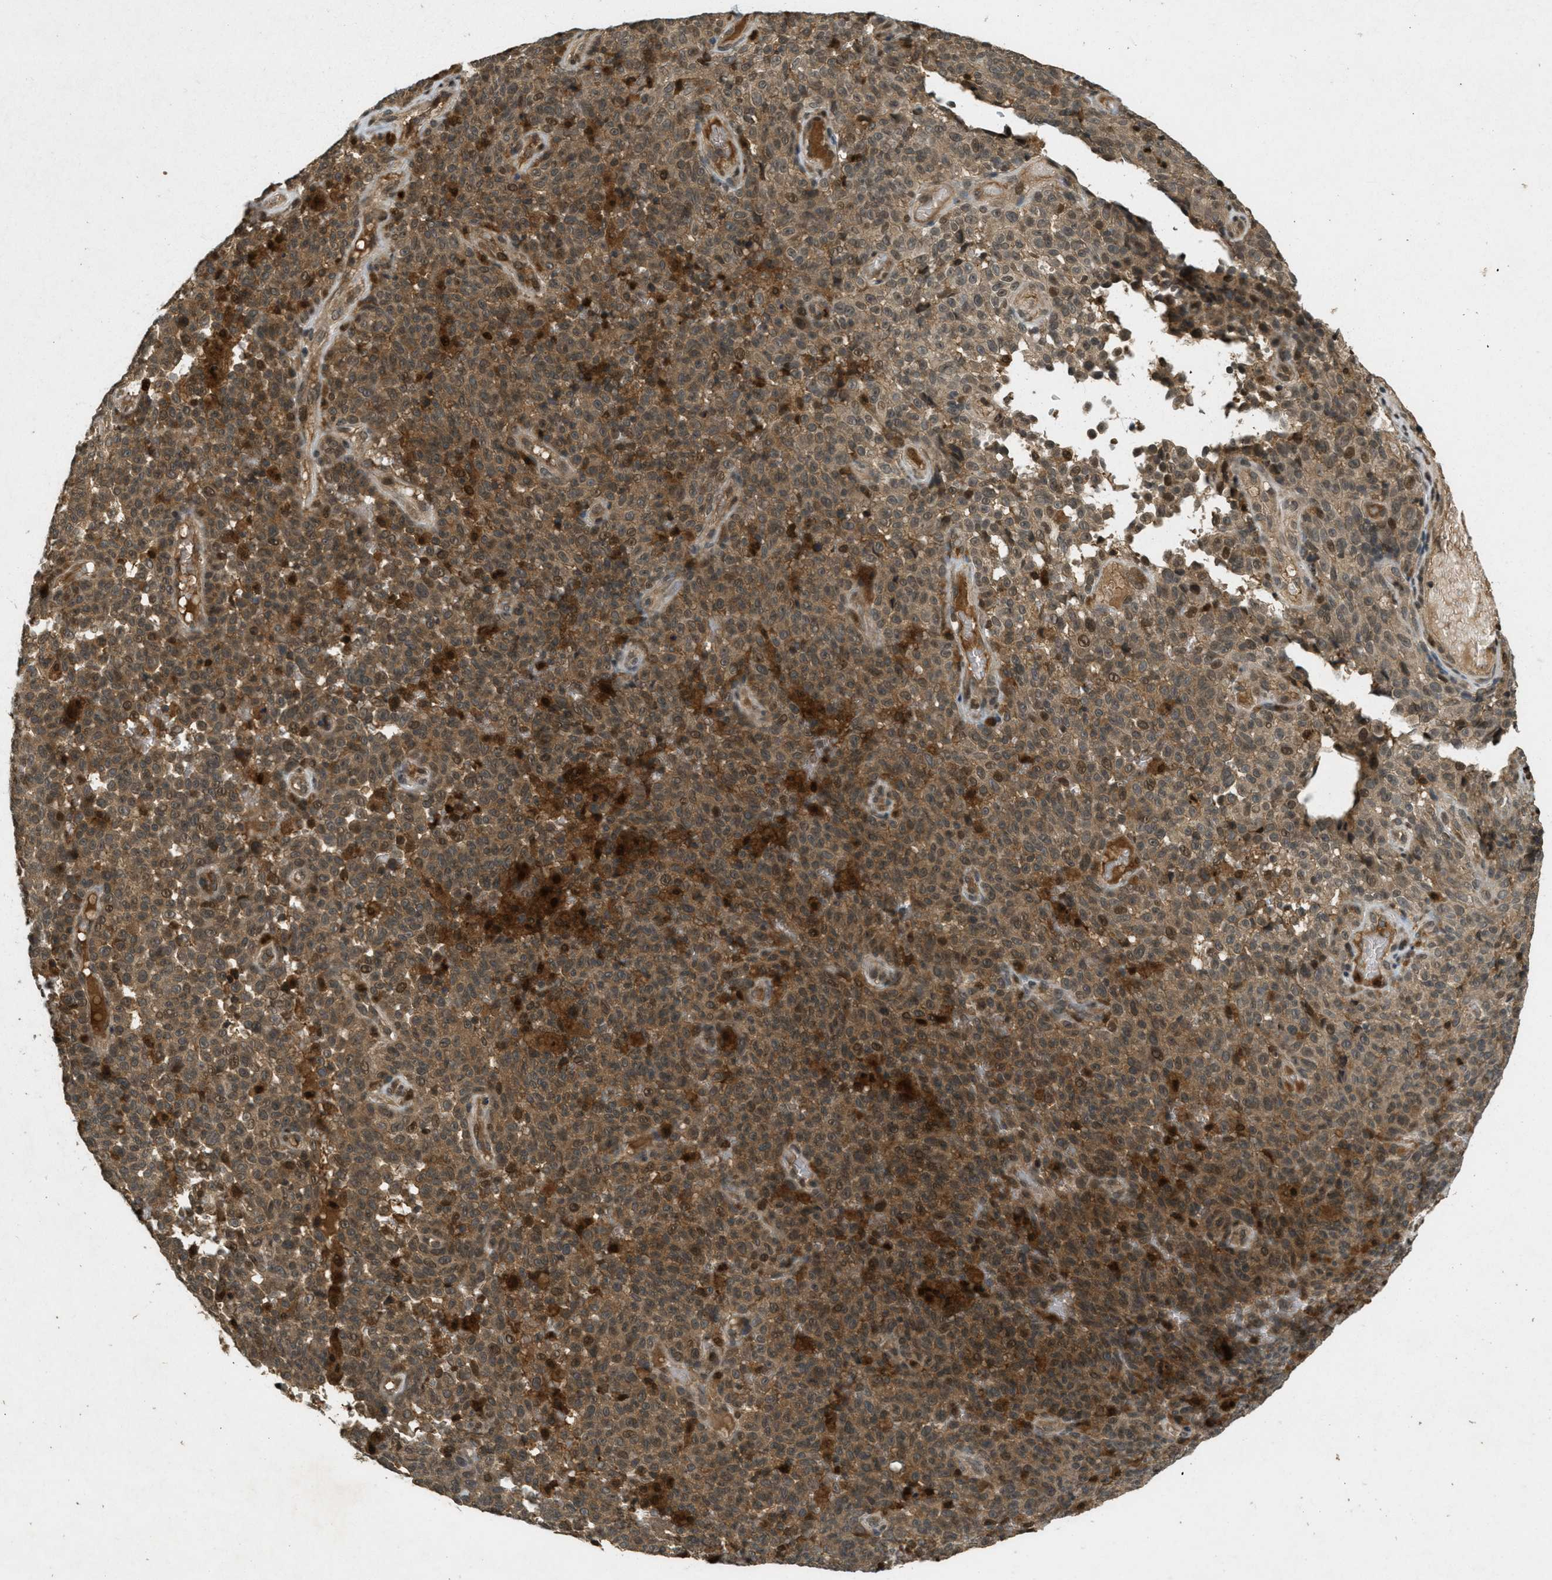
{"staining": {"intensity": "moderate", "quantity": ">75%", "location": "cytoplasmic/membranous"}, "tissue": "melanoma", "cell_type": "Tumor cells", "image_type": "cancer", "snomed": [{"axis": "morphology", "description": "Malignant melanoma, NOS"}, {"axis": "topography", "description": "Skin"}], "caption": "Malignant melanoma stained for a protein demonstrates moderate cytoplasmic/membranous positivity in tumor cells.", "gene": "ATG7", "patient": {"sex": "female", "age": 82}}